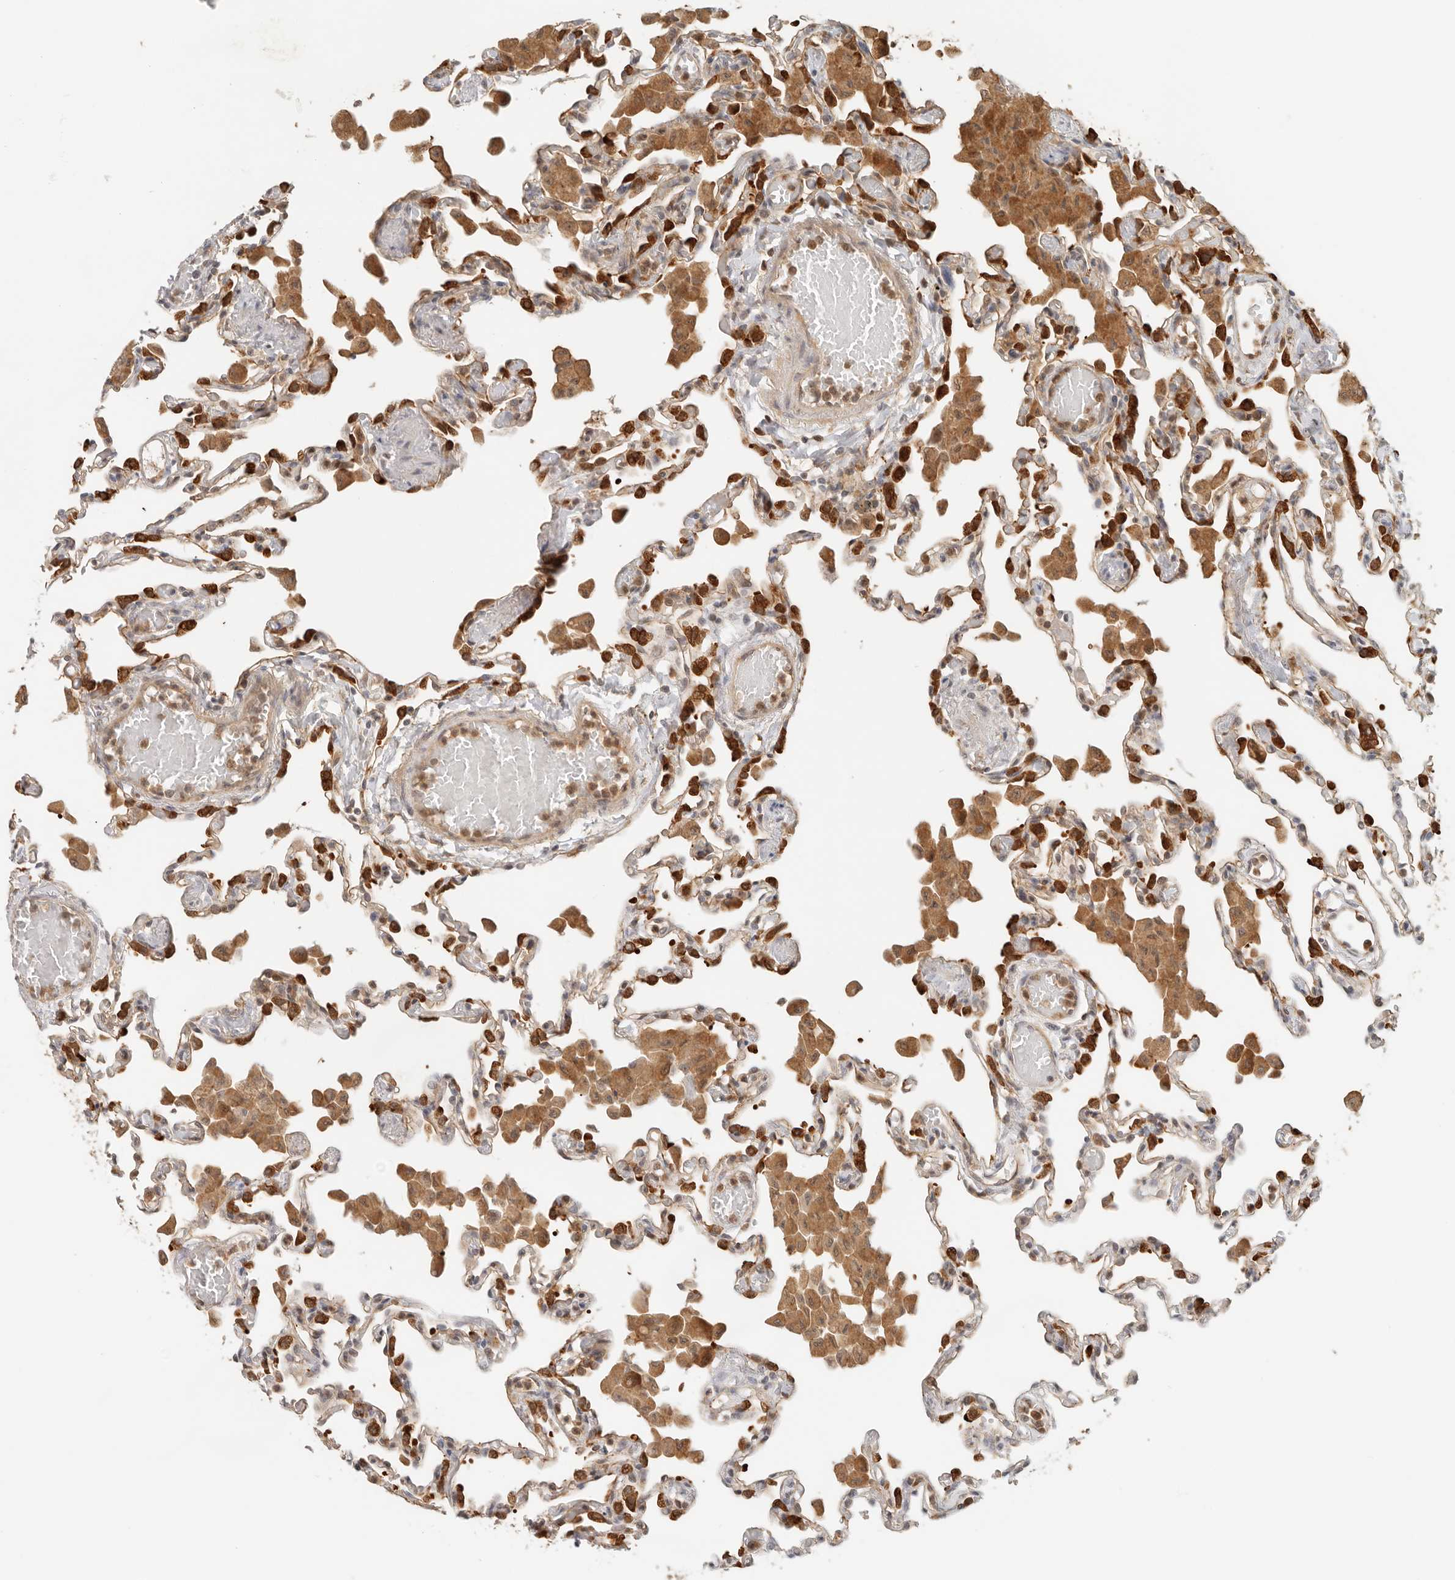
{"staining": {"intensity": "strong", "quantity": "25%-75%", "location": "cytoplasmic/membranous"}, "tissue": "lung", "cell_type": "Alveolar cells", "image_type": "normal", "snomed": [{"axis": "morphology", "description": "Normal tissue, NOS"}, {"axis": "topography", "description": "Bronchus"}, {"axis": "topography", "description": "Lung"}], "caption": "A high amount of strong cytoplasmic/membranous staining is seen in approximately 25%-75% of alveolar cells in benign lung.", "gene": "HEXD", "patient": {"sex": "female", "age": 49}}